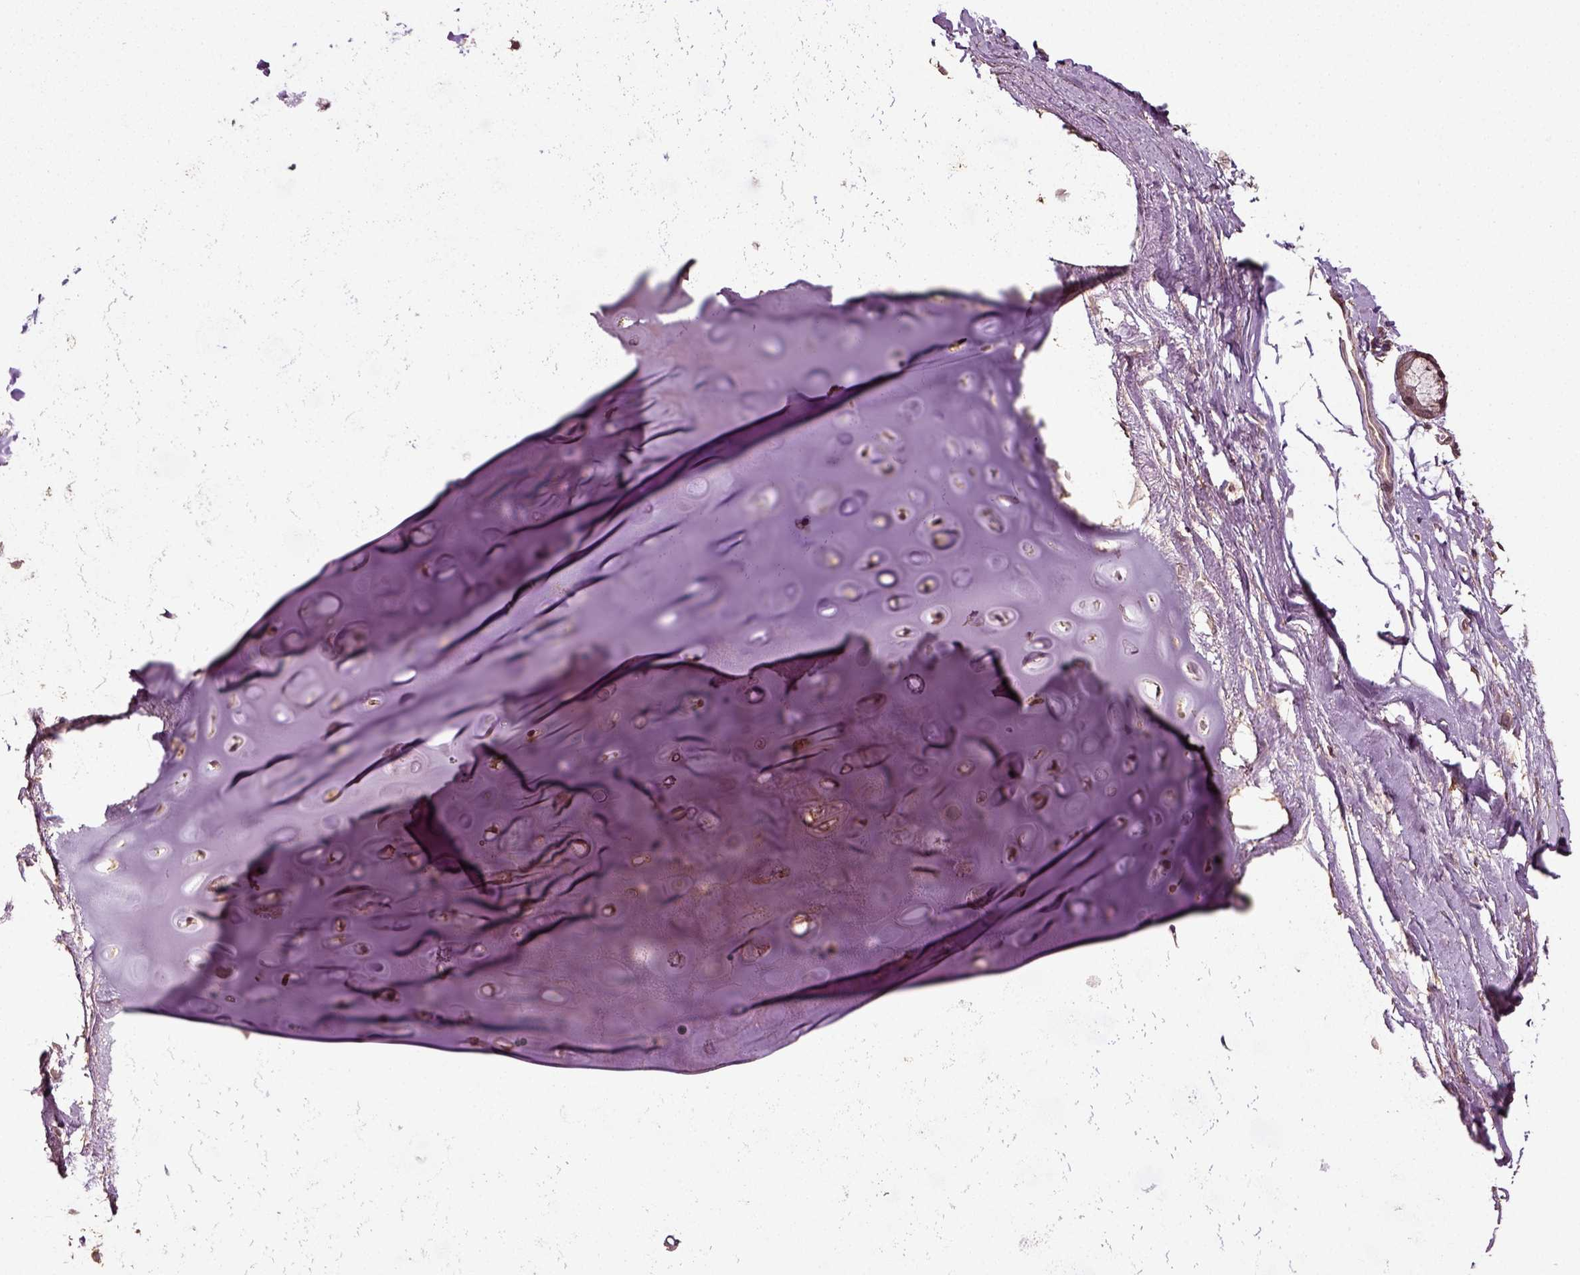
{"staining": {"intensity": "moderate", "quantity": "<25%", "location": "cytoplasmic/membranous"}, "tissue": "soft tissue", "cell_type": "Chondrocytes", "image_type": "normal", "snomed": [{"axis": "morphology", "description": "Normal tissue, NOS"}, {"axis": "topography", "description": "Cartilage tissue"}, {"axis": "topography", "description": "Bronchus"}], "caption": "Moderate cytoplasmic/membranous expression is appreciated in approximately <25% of chondrocytes in unremarkable soft tissue.", "gene": "ERV3", "patient": {"sex": "female", "age": 79}}